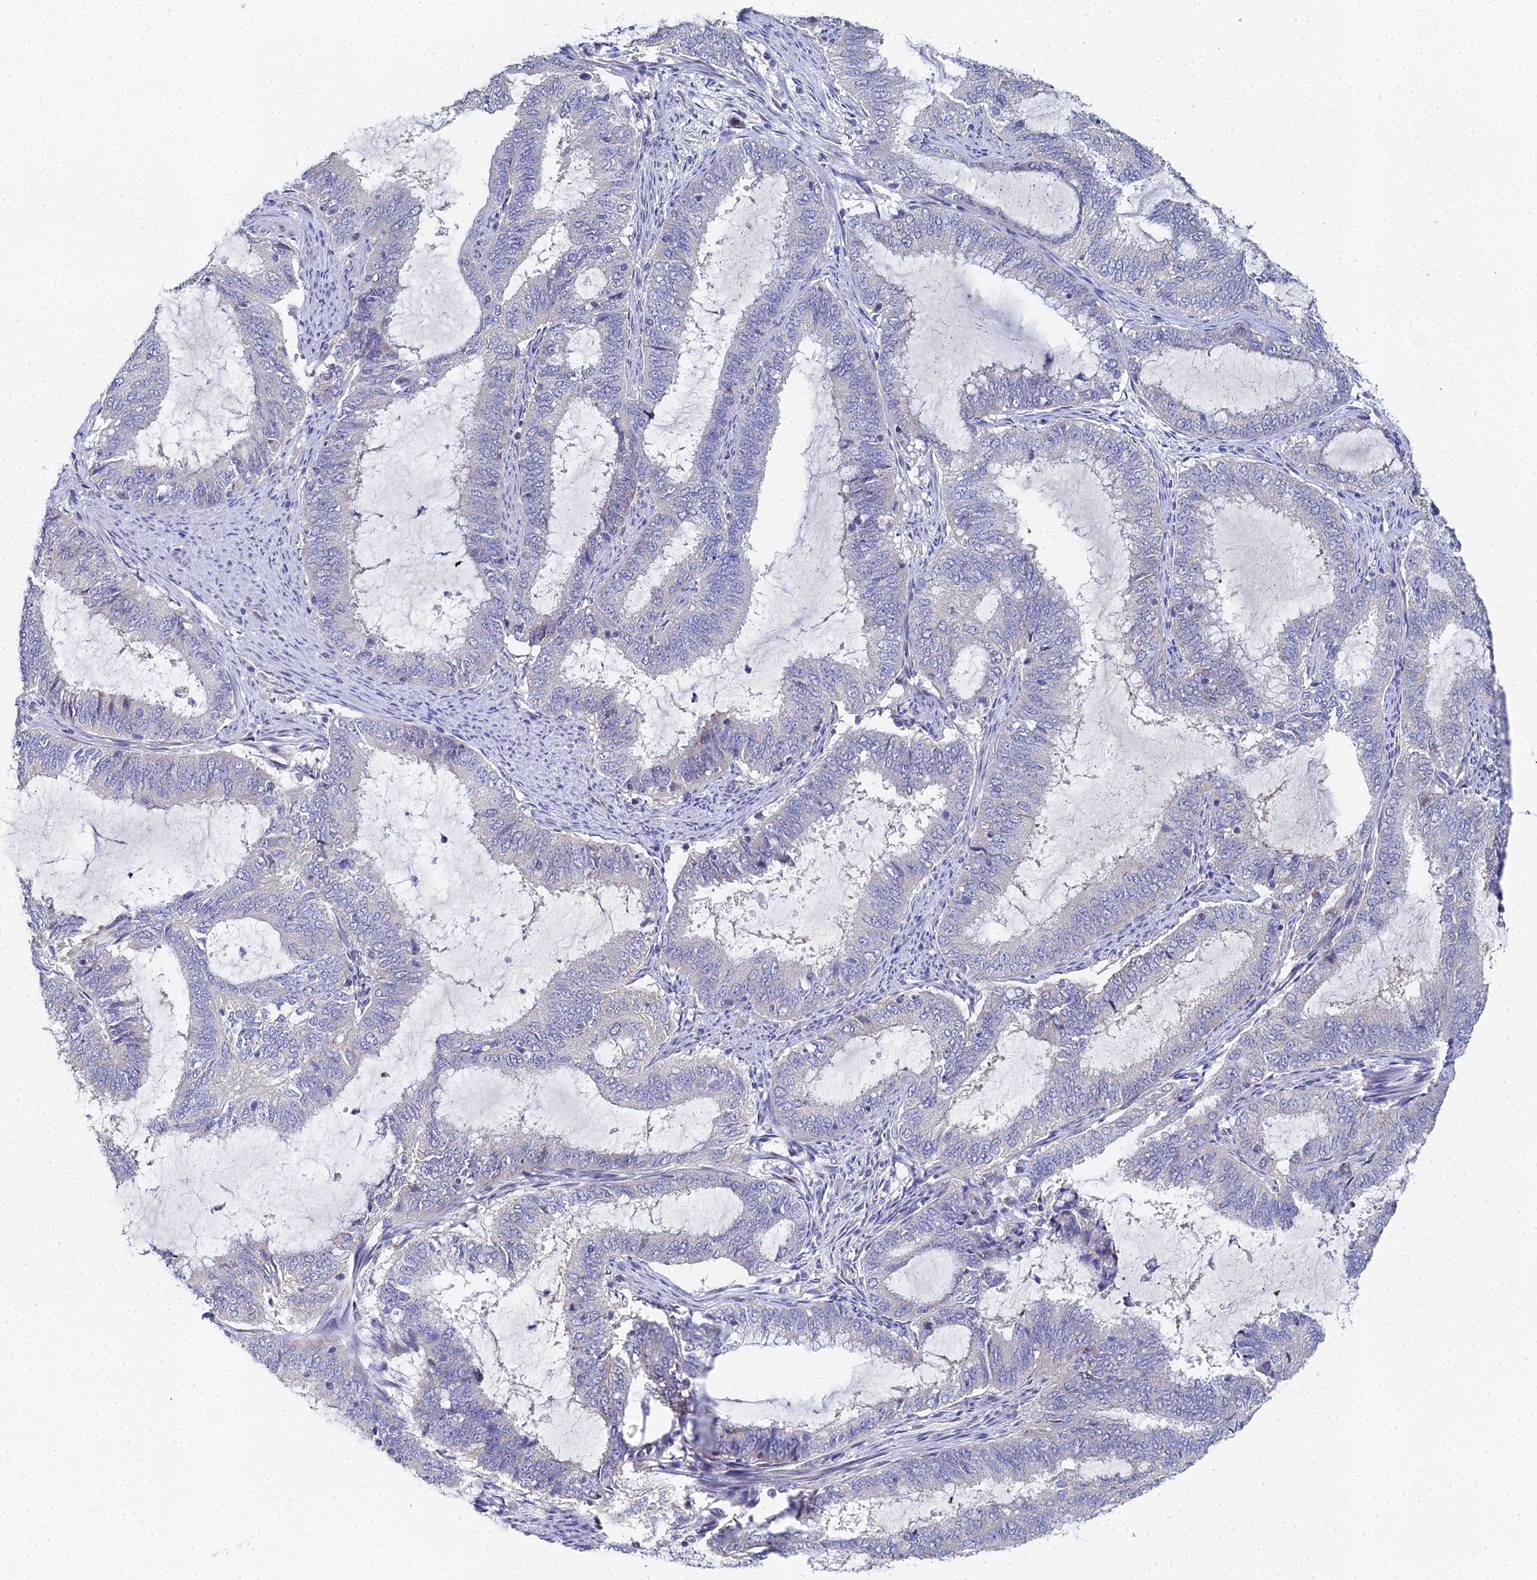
{"staining": {"intensity": "negative", "quantity": "none", "location": "none"}, "tissue": "endometrial cancer", "cell_type": "Tumor cells", "image_type": "cancer", "snomed": [{"axis": "morphology", "description": "Adenocarcinoma, NOS"}, {"axis": "topography", "description": "Endometrium"}], "caption": "Tumor cells are negative for brown protein staining in adenocarcinoma (endometrial).", "gene": "ENSG00000268674", "patient": {"sex": "female", "age": 51}}